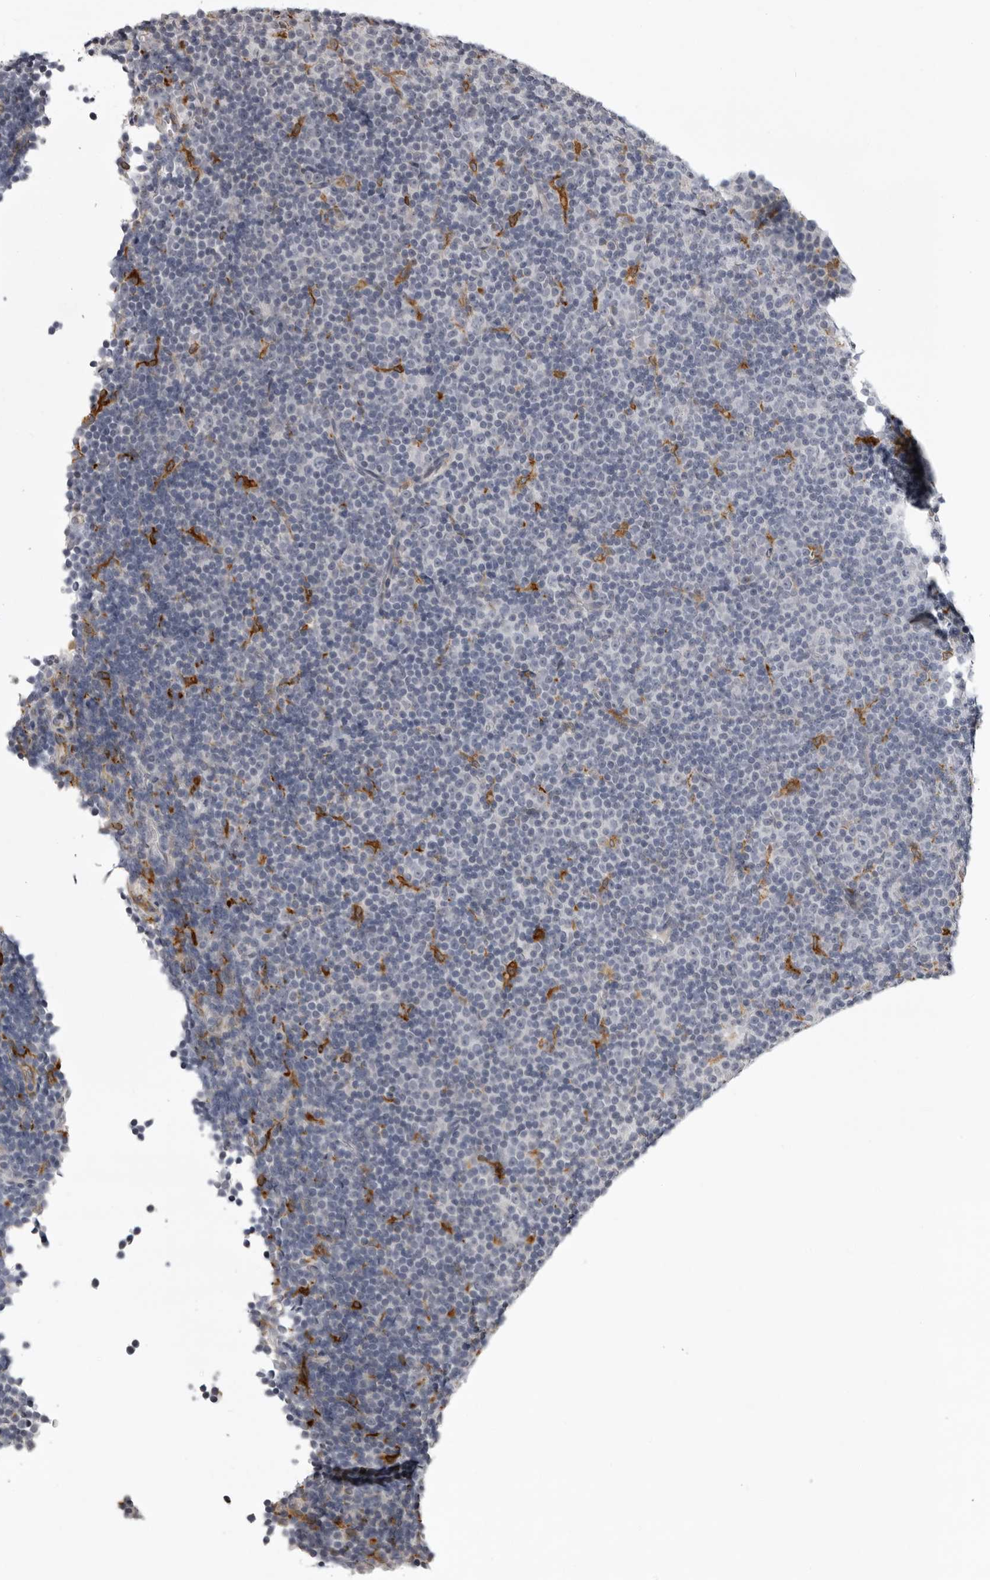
{"staining": {"intensity": "negative", "quantity": "none", "location": "none"}, "tissue": "lymphoma", "cell_type": "Tumor cells", "image_type": "cancer", "snomed": [{"axis": "morphology", "description": "Malignant lymphoma, non-Hodgkin's type, Low grade"}, {"axis": "topography", "description": "Lymph node"}], "caption": "This is an immunohistochemistry histopathology image of human low-grade malignant lymphoma, non-Hodgkin's type. There is no positivity in tumor cells.", "gene": "NCEH1", "patient": {"sex": "female", "age": 67}}